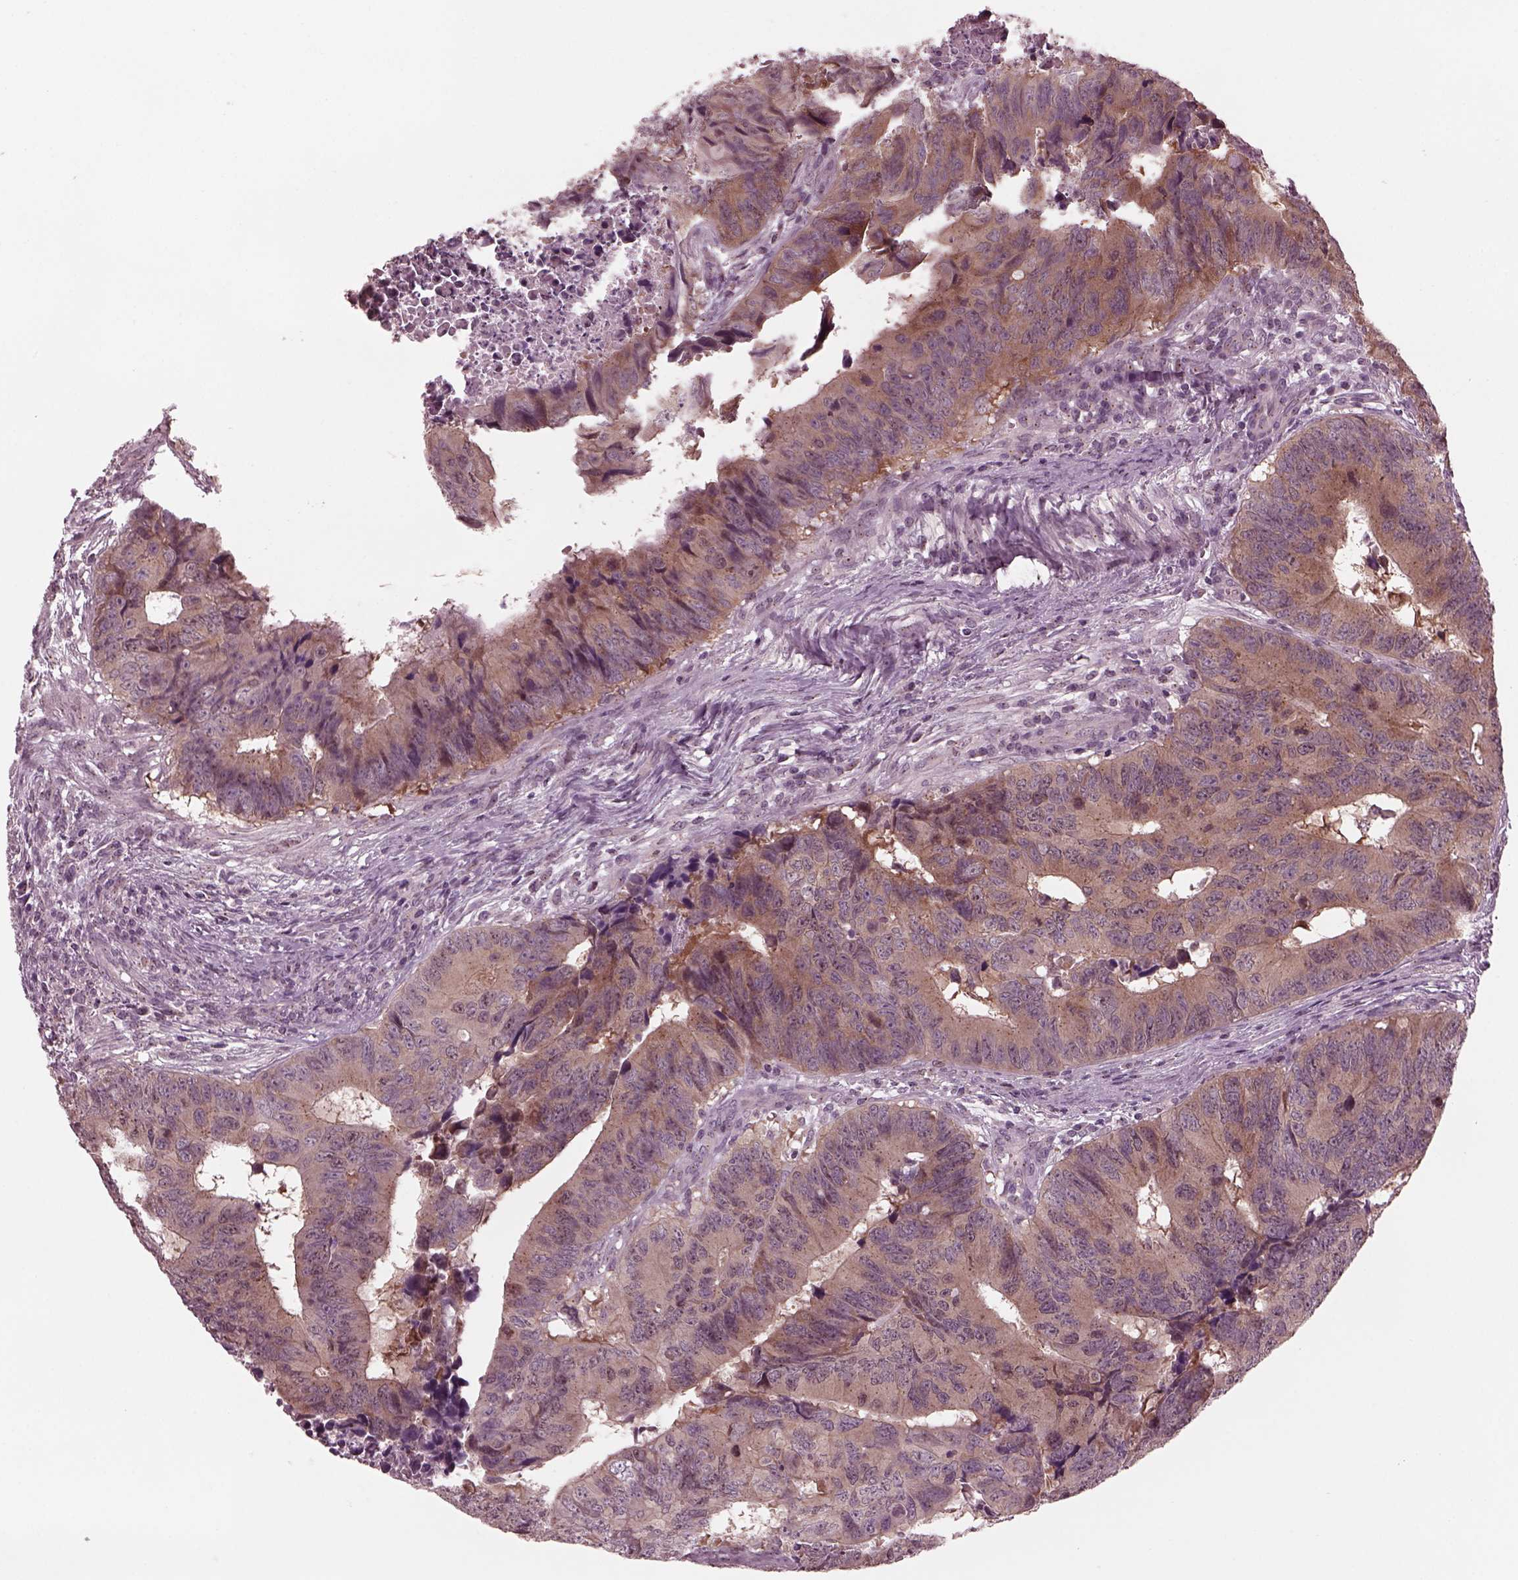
{"staining": {"intensity": "weak", "quantity": ">75%", "location": "cytoplasmic/membranous"}, "tissue": "colorectal cancer", "cell_type": "Tumor cells", "image_type": "cancer", "snomed": [{"axis": "morphology", "description": "Adenocarcinoma, NOS"}, {"axis": "topography", "description": "Colon"}], "caption": "High-power microscopy captured an immunohistochemistry (IHC) micrograph of colorectal adenocarcinoma, revealing weak cytoplasmic/membranous positivity in about >75% of tumor cells.", "gene": "SAXO1", "patient": {"sex": "female", "age": 82}}